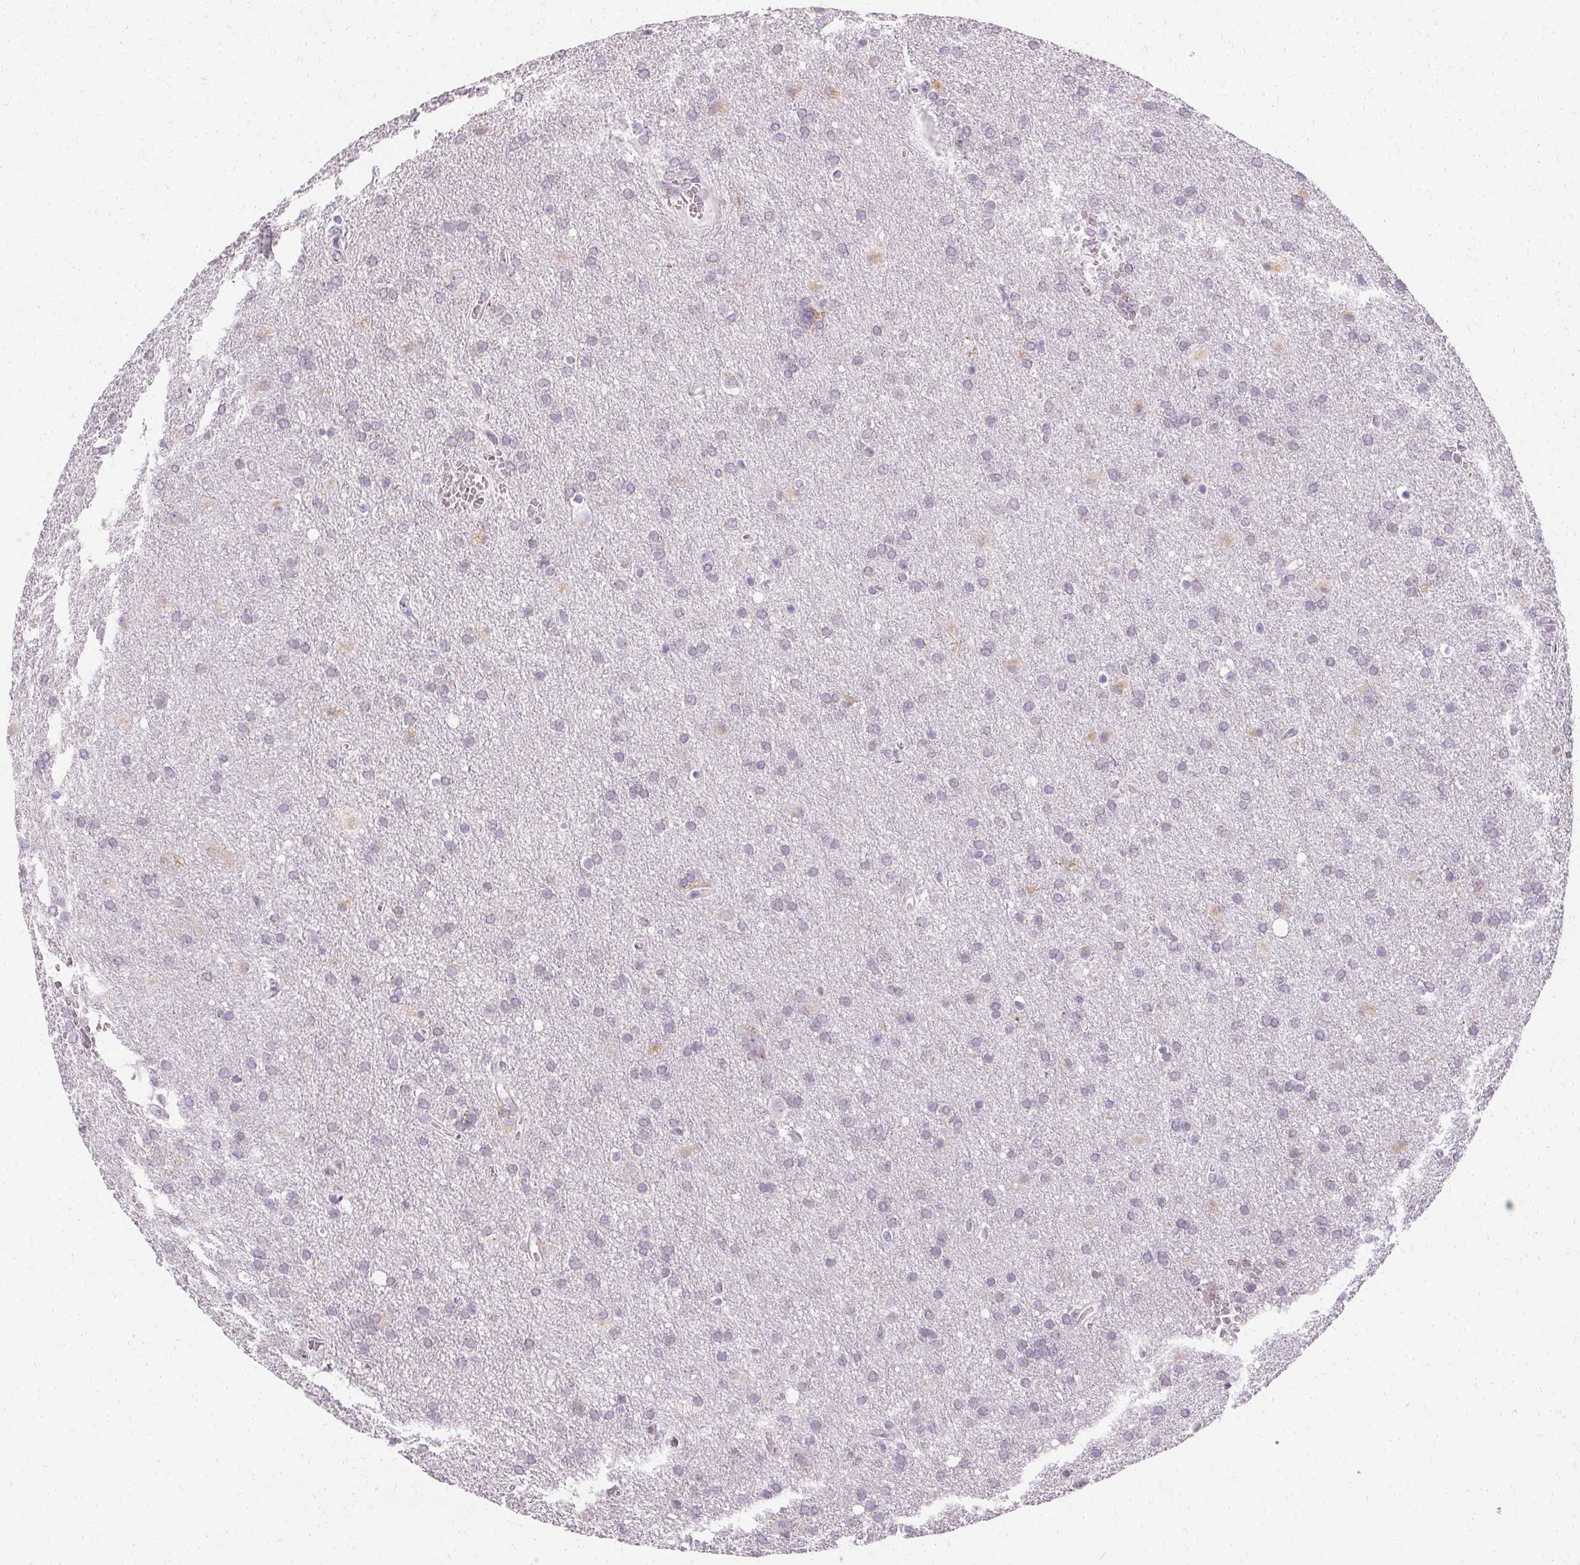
{"staining": {"intensity": "negative", "quantity": "none", "location": "none"}, "tissue": "glioma", "cell_type": "Tumor cells", "image_type": "cancer", "snomed": [{"axis": "morphology", "description": "Glioma, malignant, Low grade"}, {"axis": "topography", "description": "Brain"}], "caption": "IHC of glioma reveals no expression in tumor cells.", "gene": "FCRL3", "patient": {"sex": "male", "age": 66}}